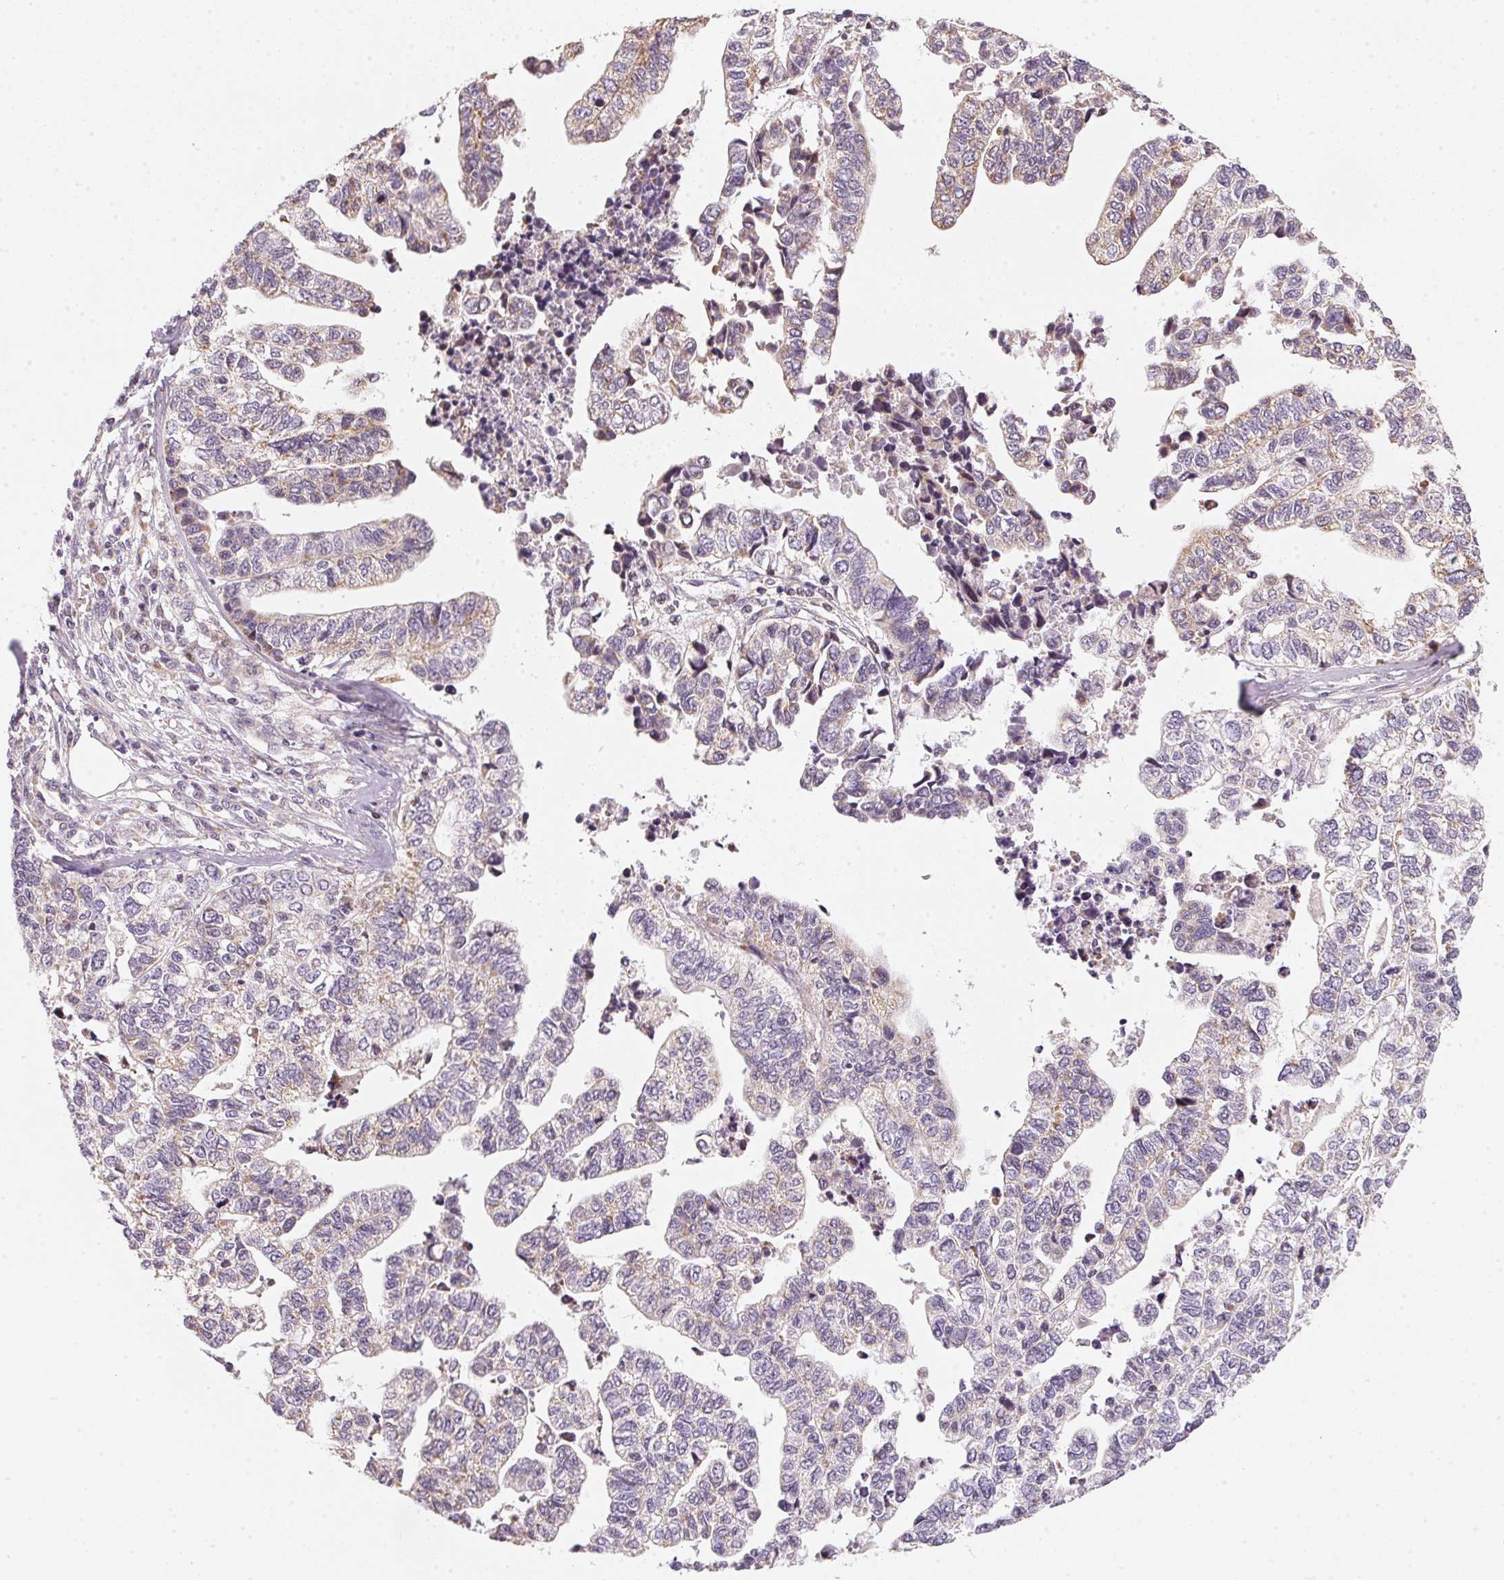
{"staining": {"intensity": "weak", "quantity": "25%-75%", "location": "cytoplasmic/membranous"}, "tissue": "stomach cancer", "cell_type": "Tumor cells", "image_type": "cancer", "snomed": [{"axis": "morphology", "description": "Adenocarcinoma, NOS"}, {"axis": "topography", "description": "Stomach, upper"}], "caption": "Immunohistochemical staining of human stomach cancer demonstrates low levels of weak cytoplasmic/membranous staining in about 25%-75% of tumor cells.", "gene": "COQ7", "patient": {"sex": "female", "age": 67}}